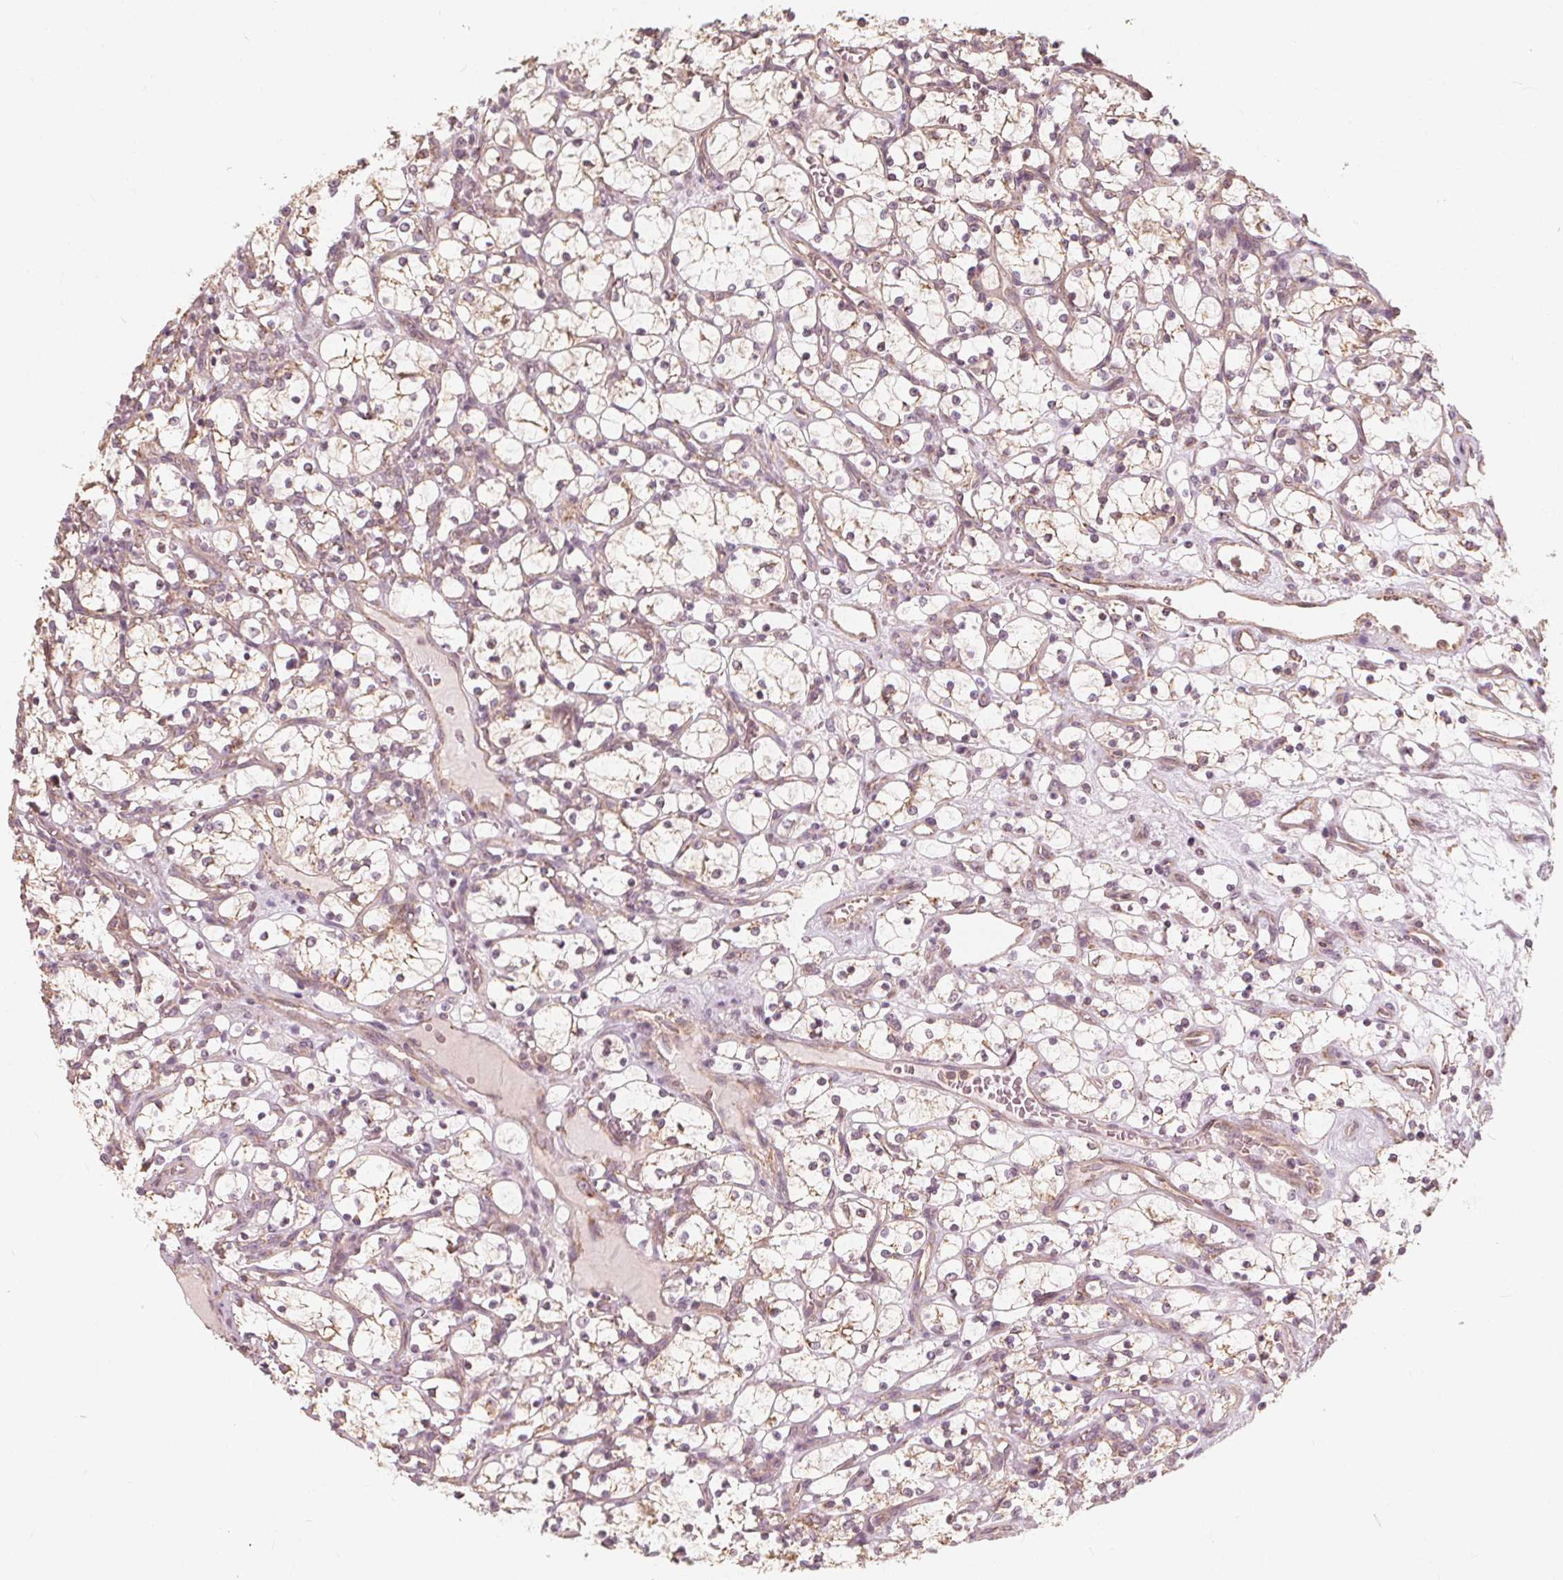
{"staining": {"intensity": "weak", "quantity": "<25%", "location": "cytoplasmic/membranous"}, "tissue": "renal cancer", "cell_type": "Tumor cells", "image_type": "cancer", "snomed": [{"axis": "morphology", "description": "Adenocarcinoma, NOS"}, {"axis": "topography", "description": "Kidney"}], "caption": "This micrograph is of renal cancer stained with IHC to label a protein in brown with the nuclei are counter-stained blue. There is no expression in tumor cells. (DAB (3,3'-diaminobenzidine) immunohistochemistry (IHC), high magnification).", "gene": "PEX26", "patient": {"sex": "female", "age": 69}}